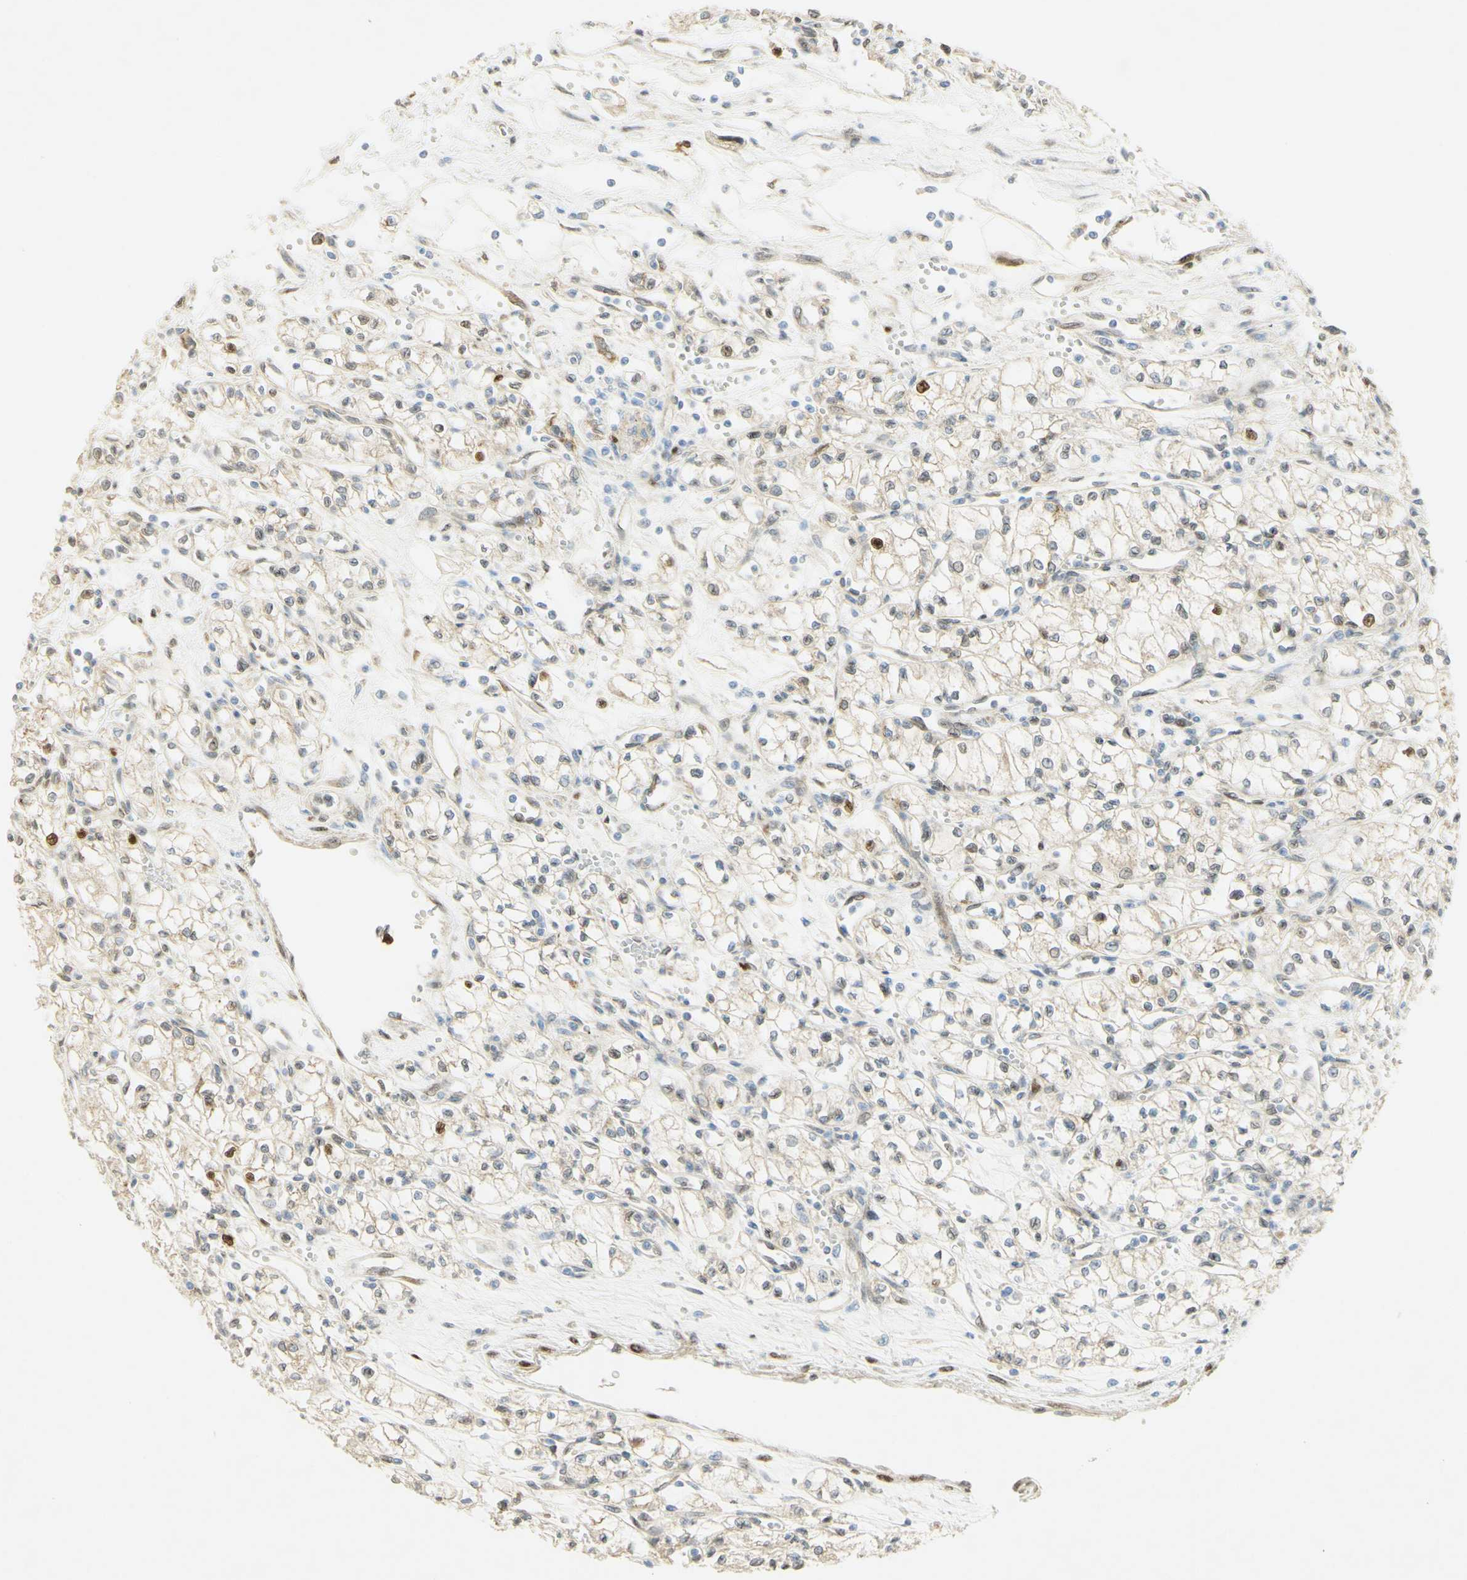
{"staining": {"intensity": "moderate", "quantity": "<25%", "location": "nuclear"}, "tissue": "renal cancer", "cell_type": "Tumor cells", "image_type": "cancer", "snomed": [{"axis": "morphology", "description": "Normal tissue, NOS"}, {"axis": "morphology", "description": "Adenocarcinoma, NOS"}, {"axis": "topography", "description": "Kidney"}], "caption": "A micrograph of human renal cancer (adenocarcinoma) stained for a protein exhibits moderate nuclear brown staining in tumor cells. (IHC, brightfield microscopy, high magnification).", "gene": "E2F1", "patient": {"sex": "male", "age": 59}}